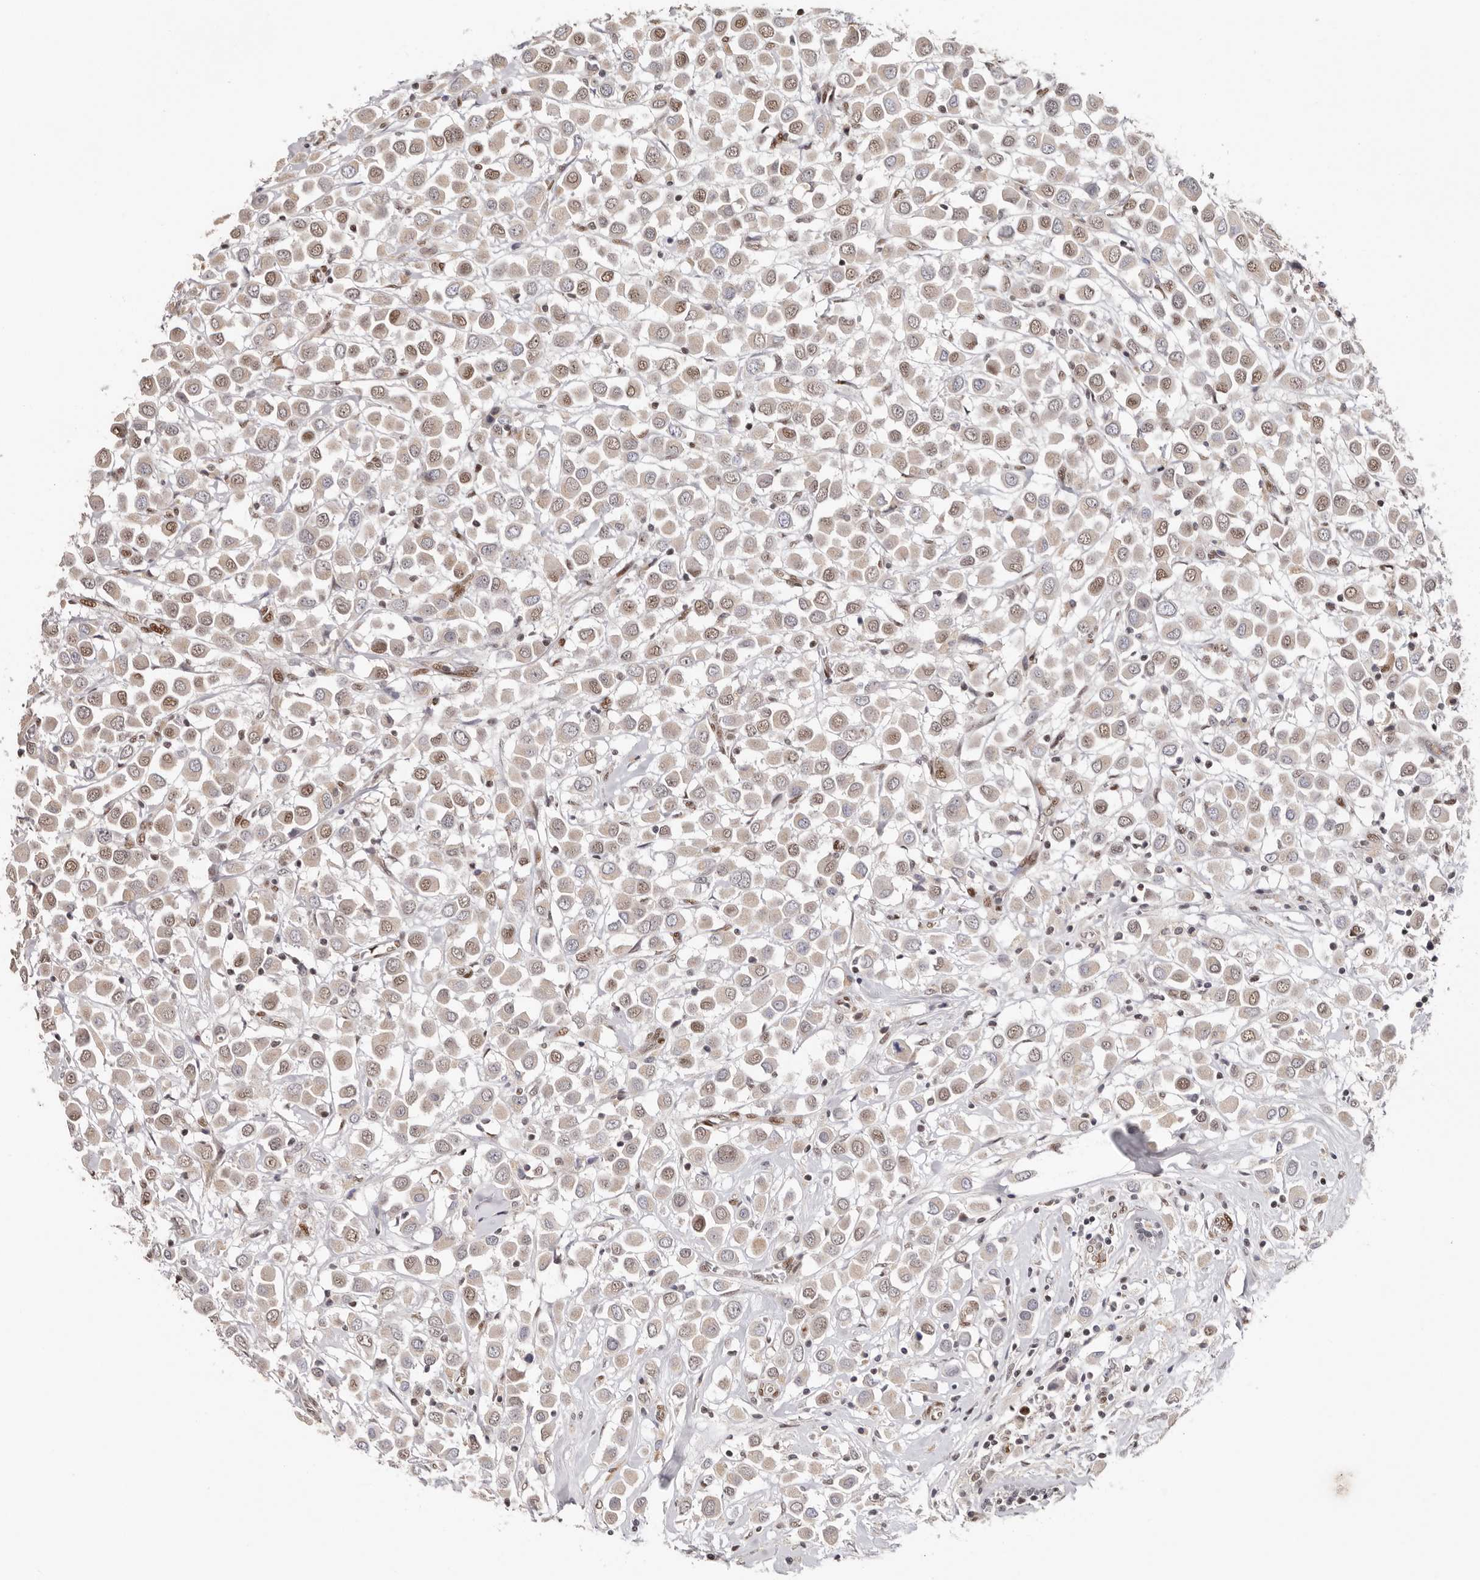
{"staining": {"intensity": "moderate", "quantity": "25%-75%", "location": "nuclear"}, "tissue": "breast cancer", "cell_type": "Tumor cells", "image_type": "cancer", "snomed": [{"axis": "morphology", "description": "Duct carcinoma"}, {"axis": "topography", "description": "Breast"}], "caption": "A brown stain highlights moderate nuclear staining of a protein in intraductal carcinoma (breast) tumor cells.", "gene": "SMAD7", "patient": {"sex": "female", "age": 61}}